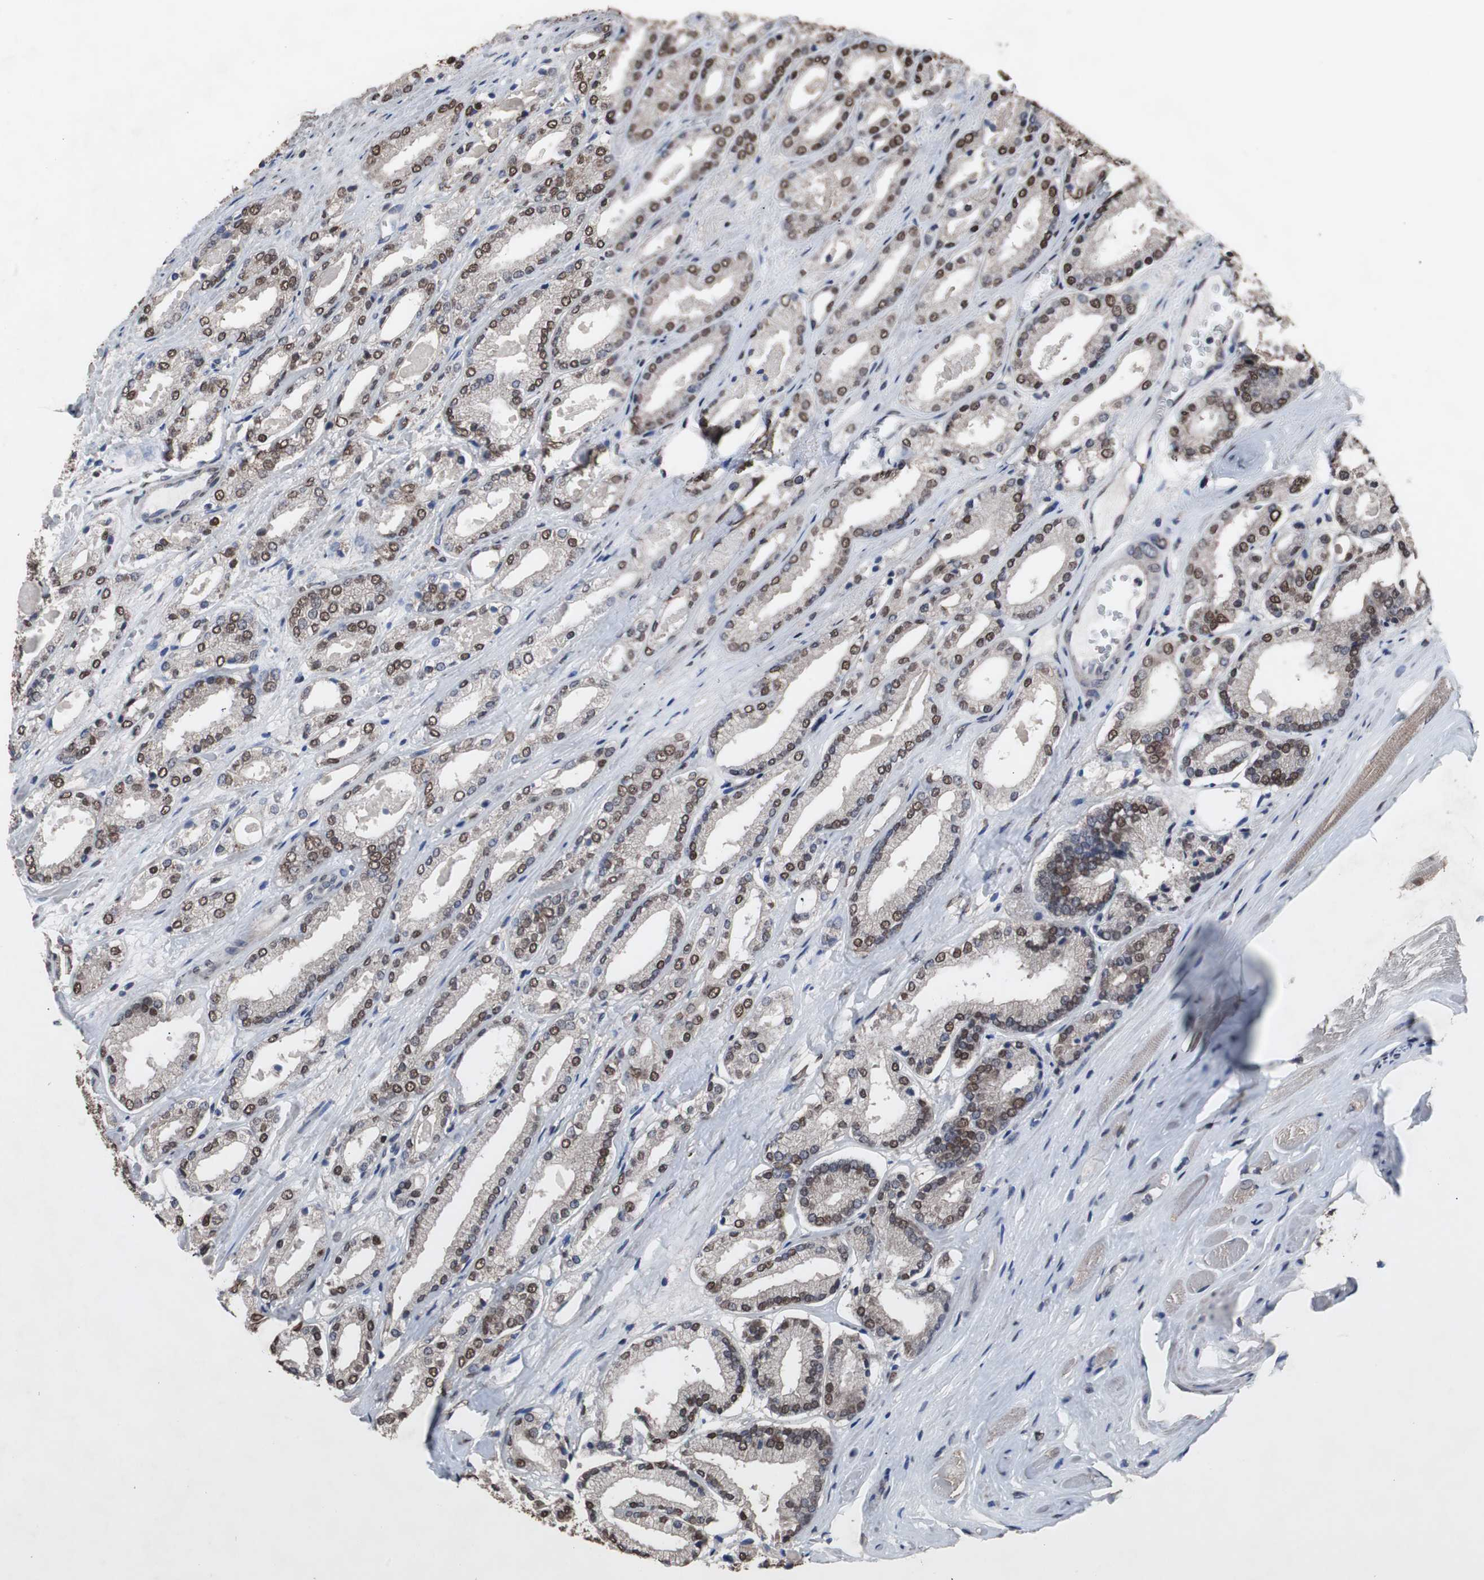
{"staining": {"intensity": "strong", "quantity": ">75%", "location": "nuclear"}, "tissue": "prostate cancer", "cell_type": "Tumor cells", "image_type": "cancer", "snomed": [{"axis": "morphology", "description": "Adenocarcinoma, Low grade"}, {"axis": "topography", "description": "Prostate"}], "caption": "IHC histopathology image of human low-grade adenocarcinoma (prostate) stained for a protein (brown), which shows high levels of strong nuclear expression in approximately >75% of tumor cells.", "gene": "MED27", "patient": {"sex": "male", "age": 59}}